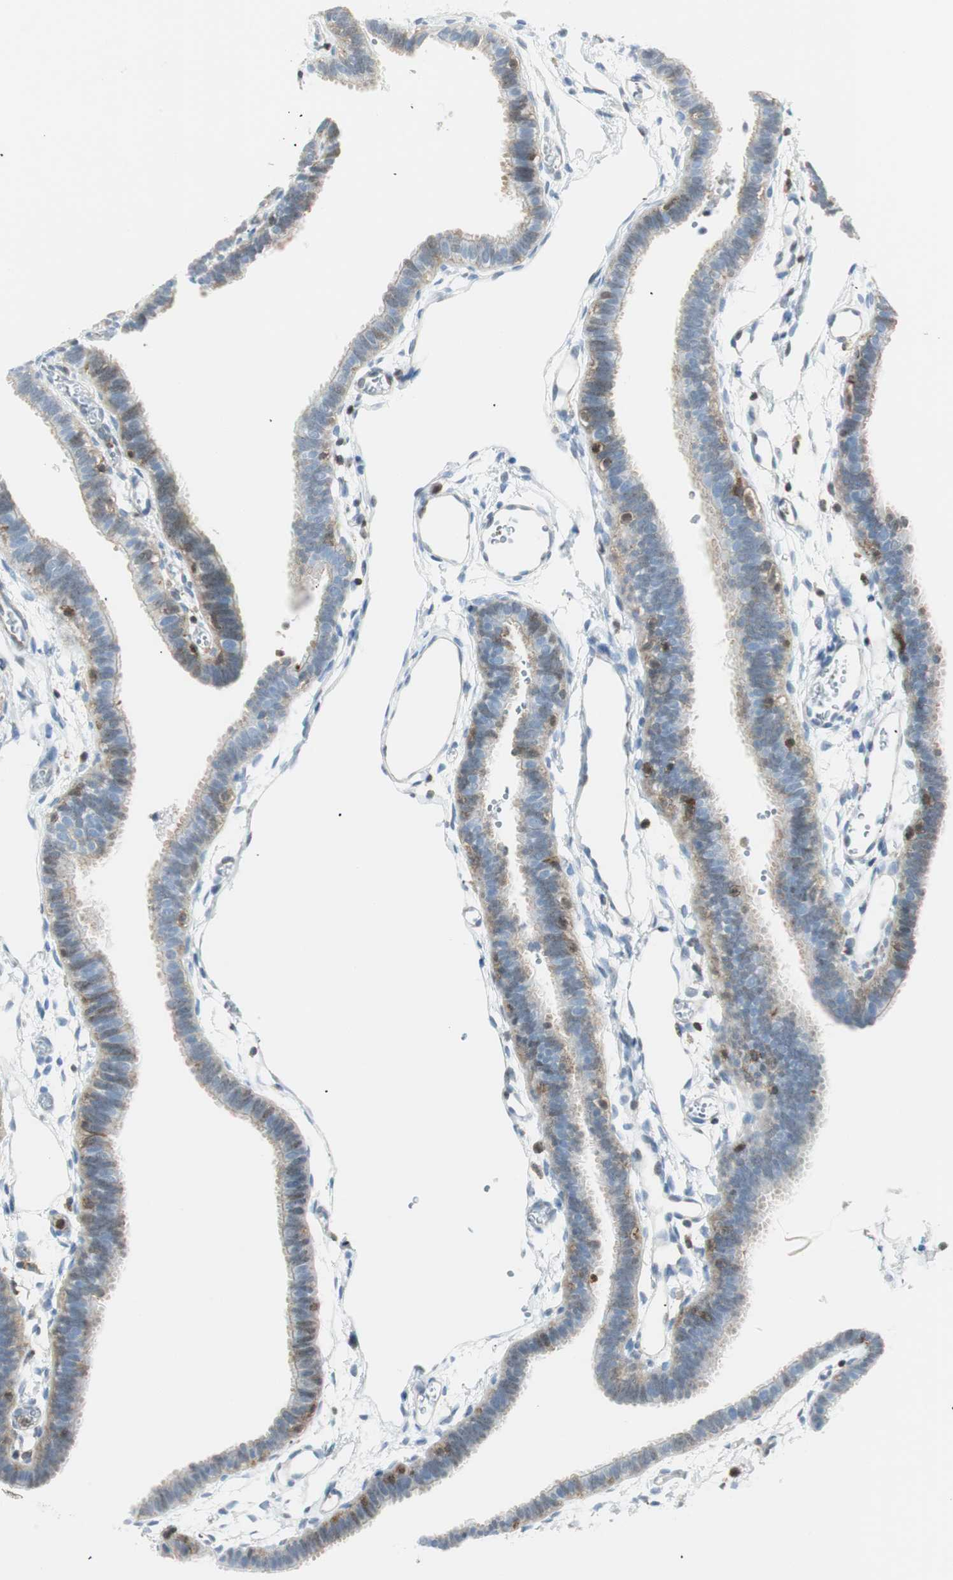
{"staining": {"intensity": "weak", "quantity": ">75%", "location": "cytoplasmic/membranous"}, "tissue": "fallopian tube", "cell_type": "Glandular cells", "image_type": "normal", "snomed": [{"axis": "morphology", "description": "Normal tissue, NOS"}, {"axis": "topography", "description": "Fallopian tube"}], "caption": "This image reveals IHC staining of benign fallopian tube, with low weak cytoplasmic/membranous staining in about >75% of glandular cells.", "gene": "PPP1CA", "patient": {"sex": "female", "age": 29}}